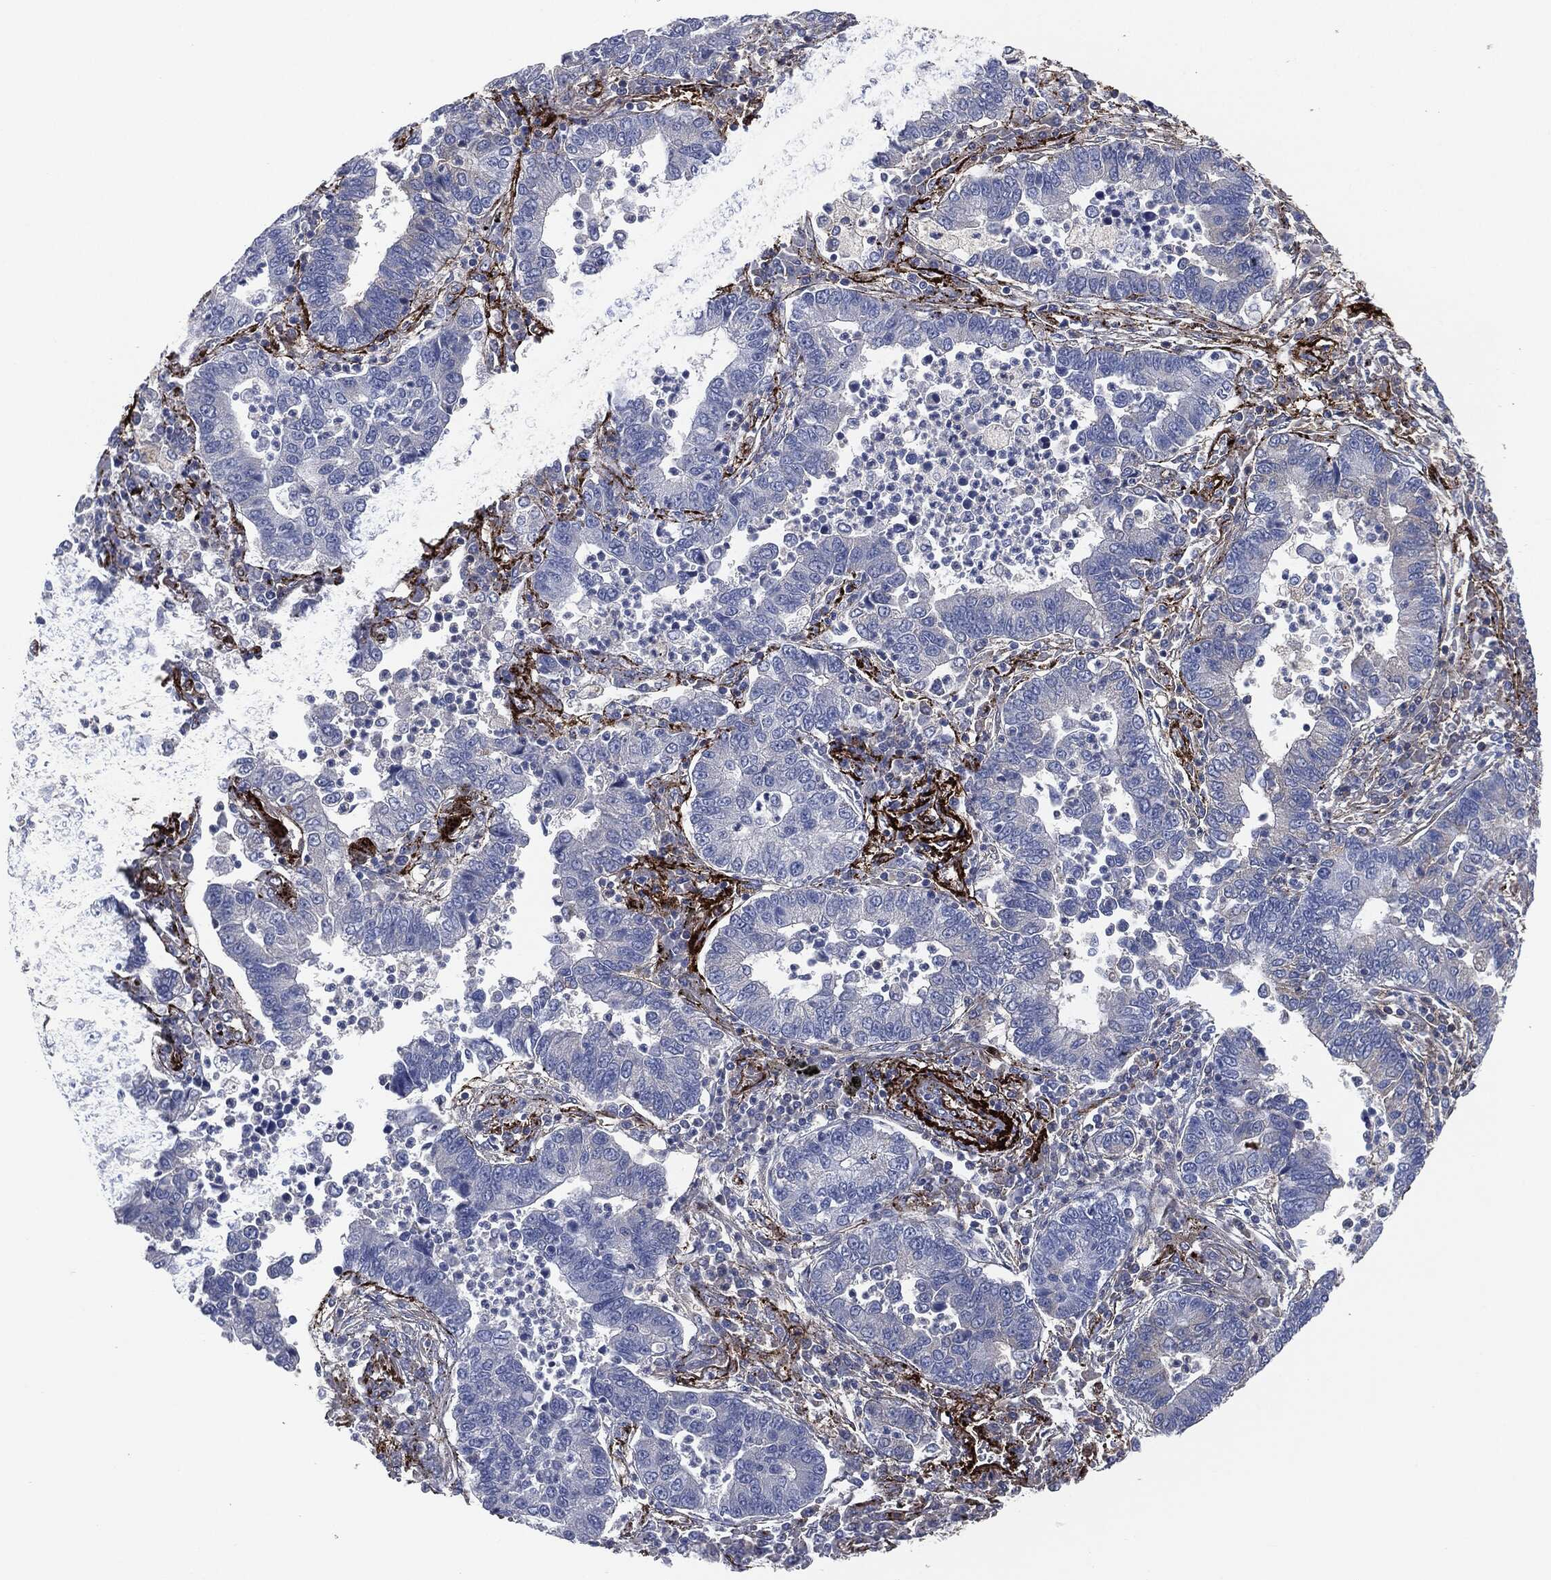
{"staining": {"intensity": "moderate", "quantity": "<25%", "location": "cytoplasmic/membranous"}, "tissue": "lung cancer", "cell_type": "Tumor cells", "image_type": "cancer", "snomed": [{"axis": "morphology", "description": "Adenocarcinoma, NOS"}, {"axis": "topography", "description": "Lung"}], "caption": "Protein expression by immunohistochemistry shows moderate cytoplasmic/membranous positivity in approximately <25% of tumor cells in lung cancer.", "gene": "APOB", "patient": {"sex": "female", "age": 57}}